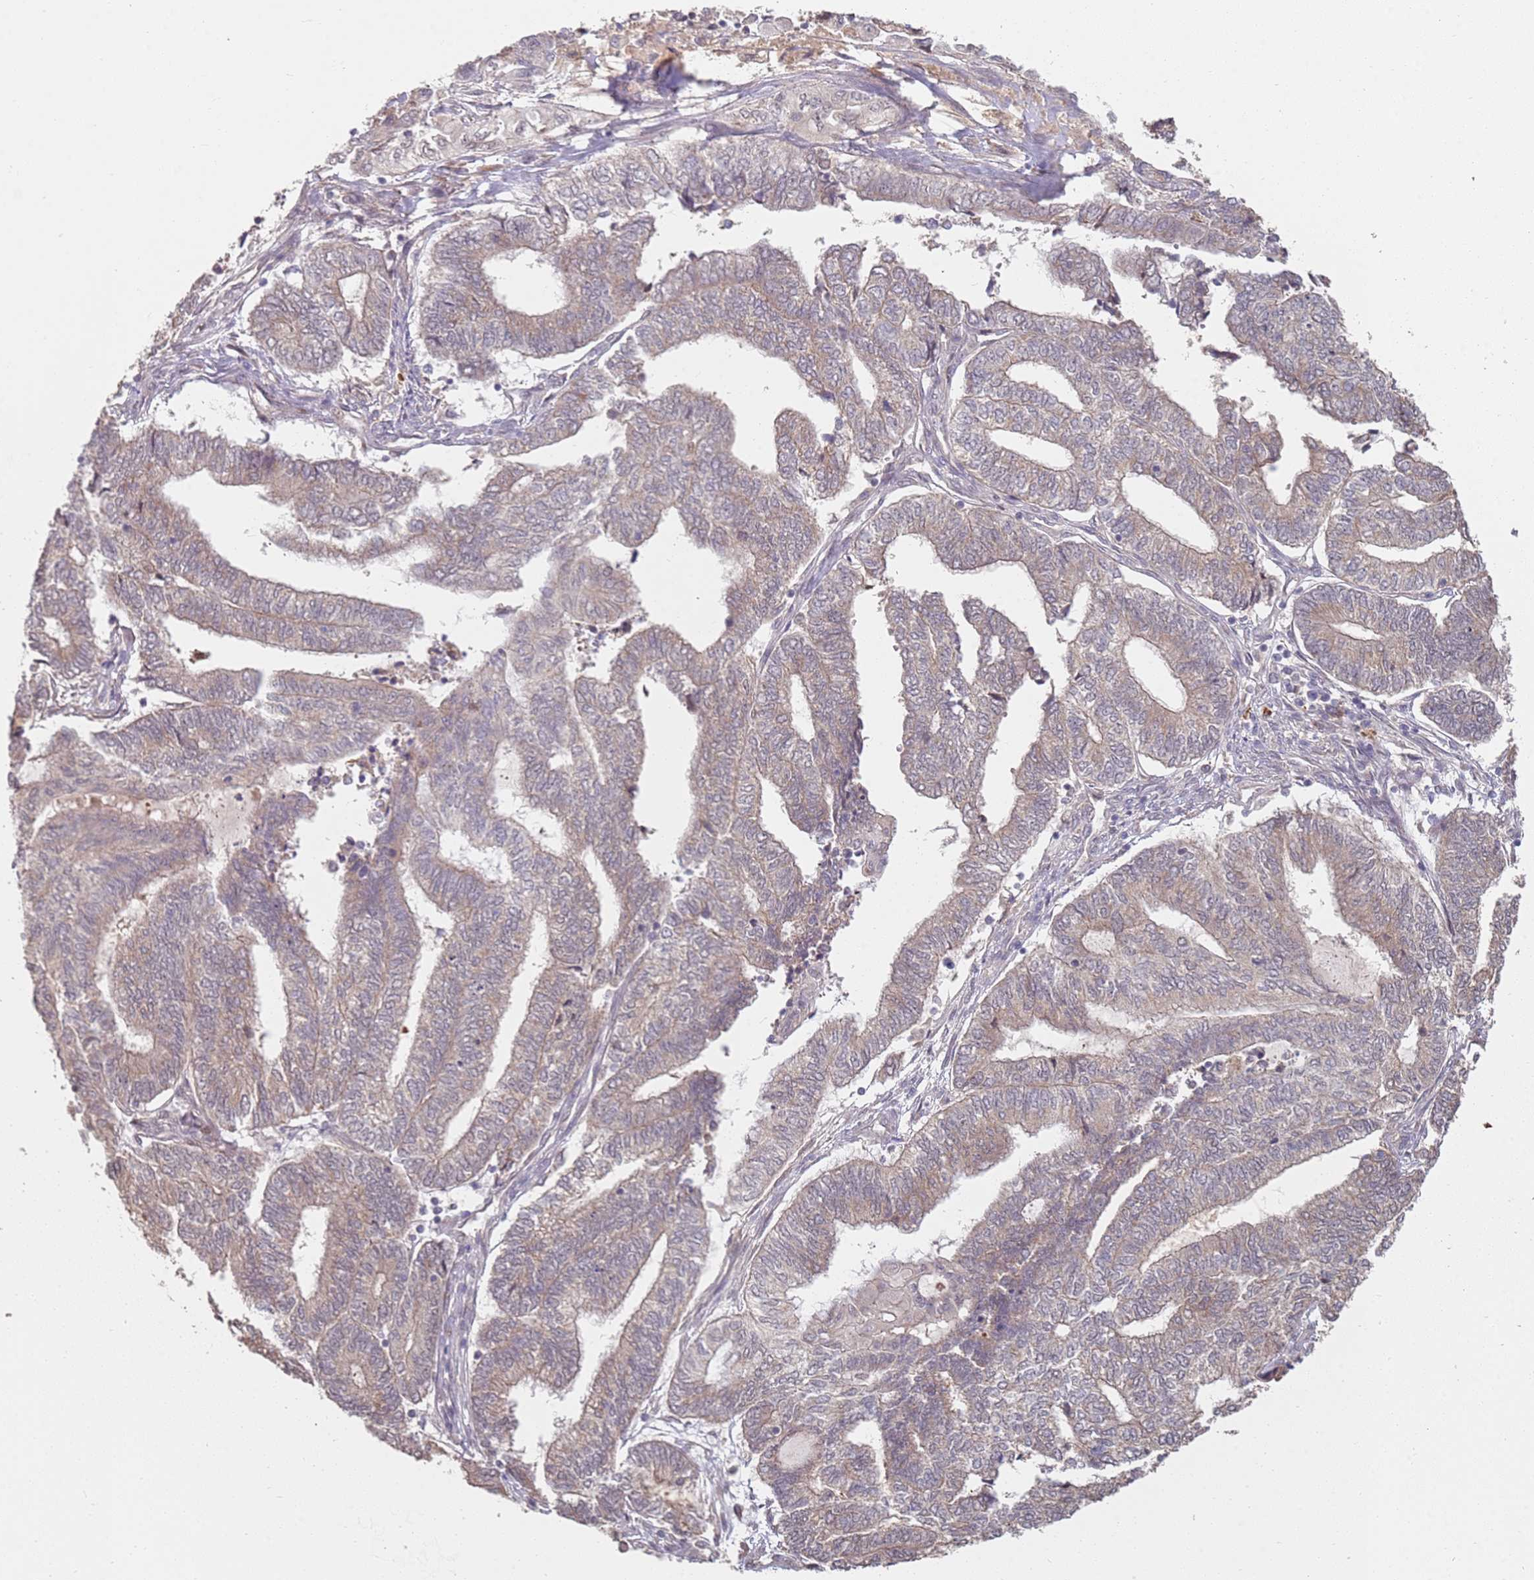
{"staining": {"intensity": "weak", "quantity": "<25%", "location": "cytoplasmic/membranous"}, "tissue": "endometrial cancer", "cell_type": "Tumor cells", "image_type": "cancer", "snomed": [{"axis": "morphology", "description": "Adenocarcinoma, NOS"}, {"axis": "topography", "description": "Uterus"}, {"axis": "topography", "description": "Endometrium"}], "caption": "There is no significant expression in tumor cells of endometrial adenocarcinoma. (DAB immunohistochemistry (IHC), high magnification).", "gene": "MPEG1", "patient": {"sex": "female", "age": 70}}